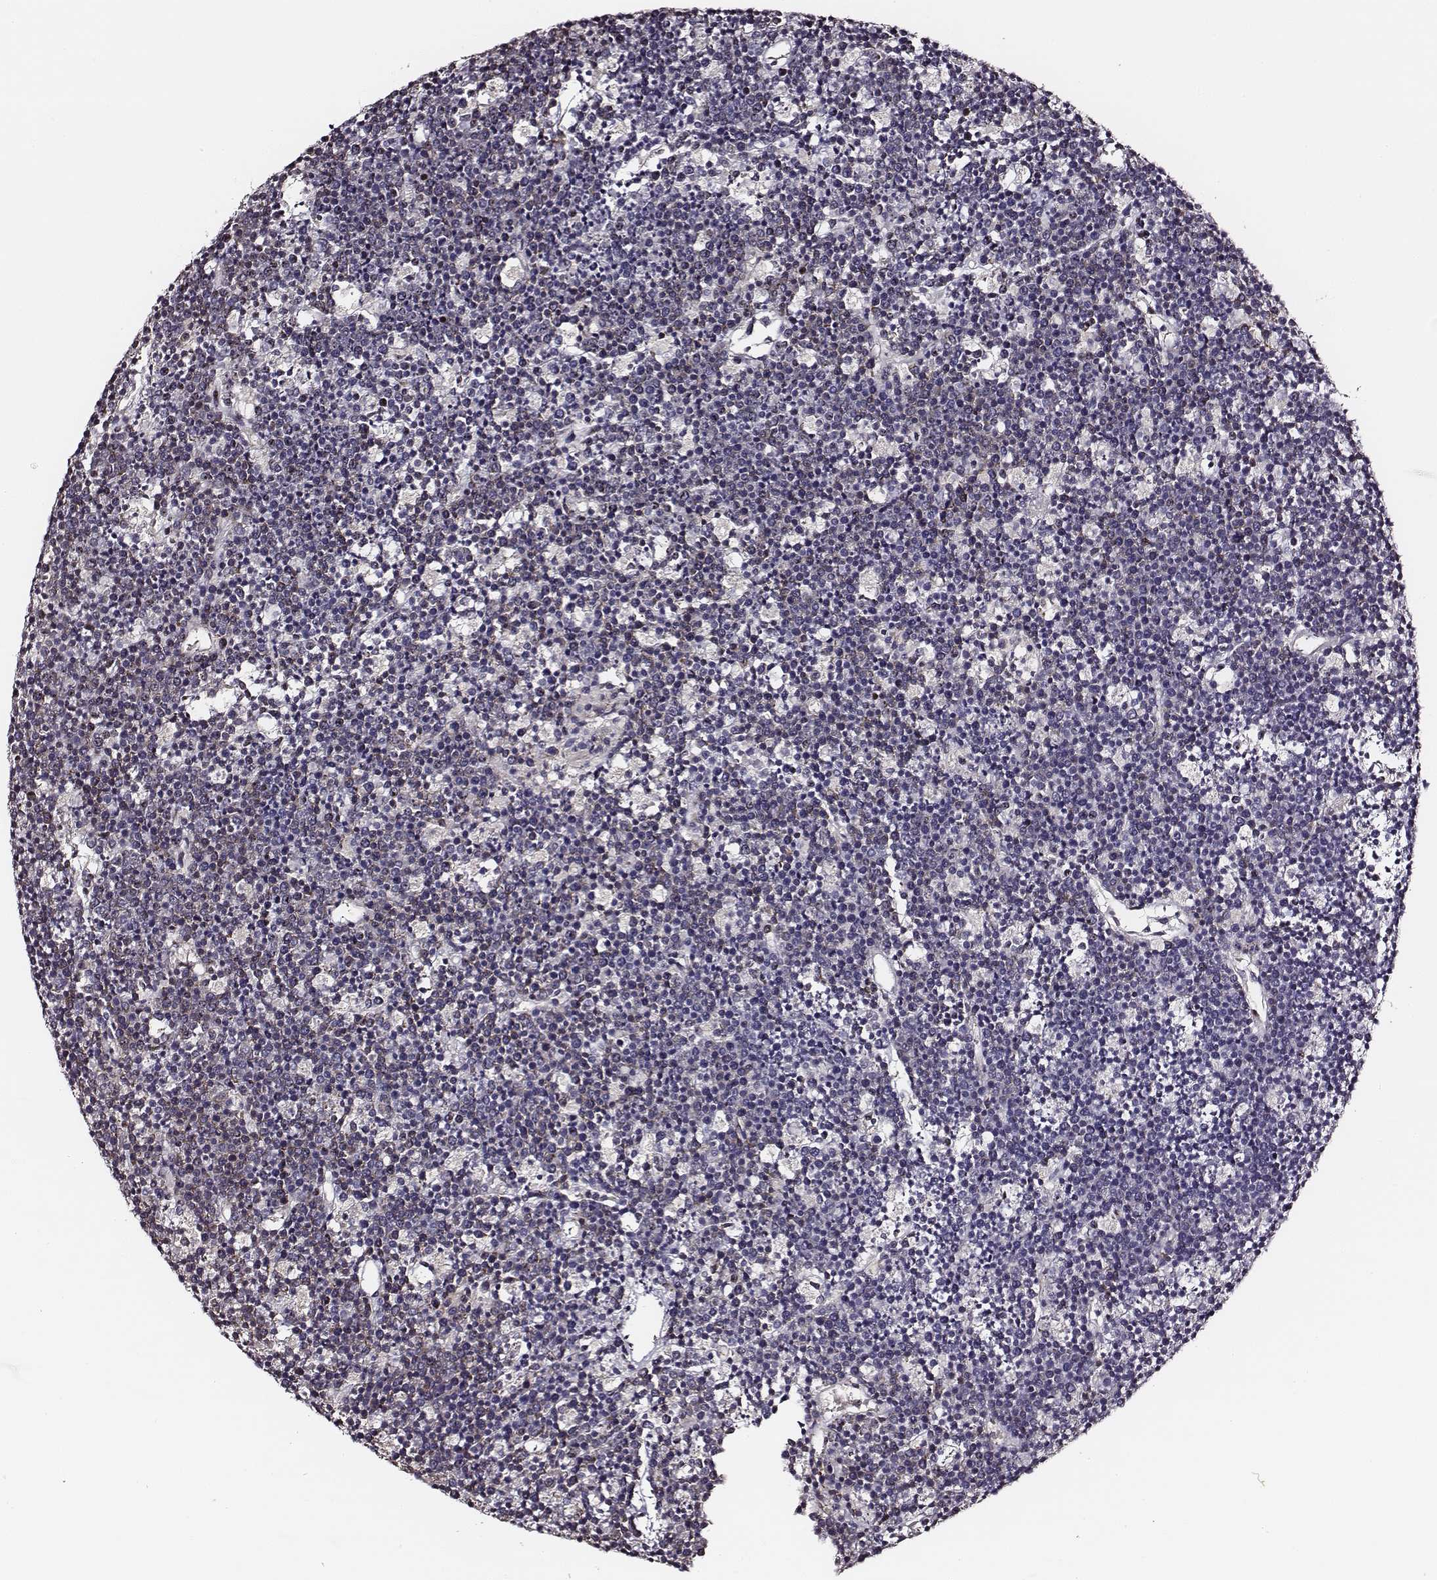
{"staining": {"intensity": "strong", "quantity": "25%-75%", "location": "nuclear"}, "tissue": "lymphoma", "cell_type": "Tumor cells", "image_type": "cancer", "snomed": [{"axis": "morphology", "description": "Malignant lymphoma, non-Hodgkin's type, High grade"}, {"axis": "topography", "description": "Ovary"}], "caption": "A brown stain shows strong nuclear positivity of a protein in high-grade malignant lymphoma, non-Hodgkin's type tumor cells.", "gene": "PPARA", "patient": {"sex": "female", "age": 56}}